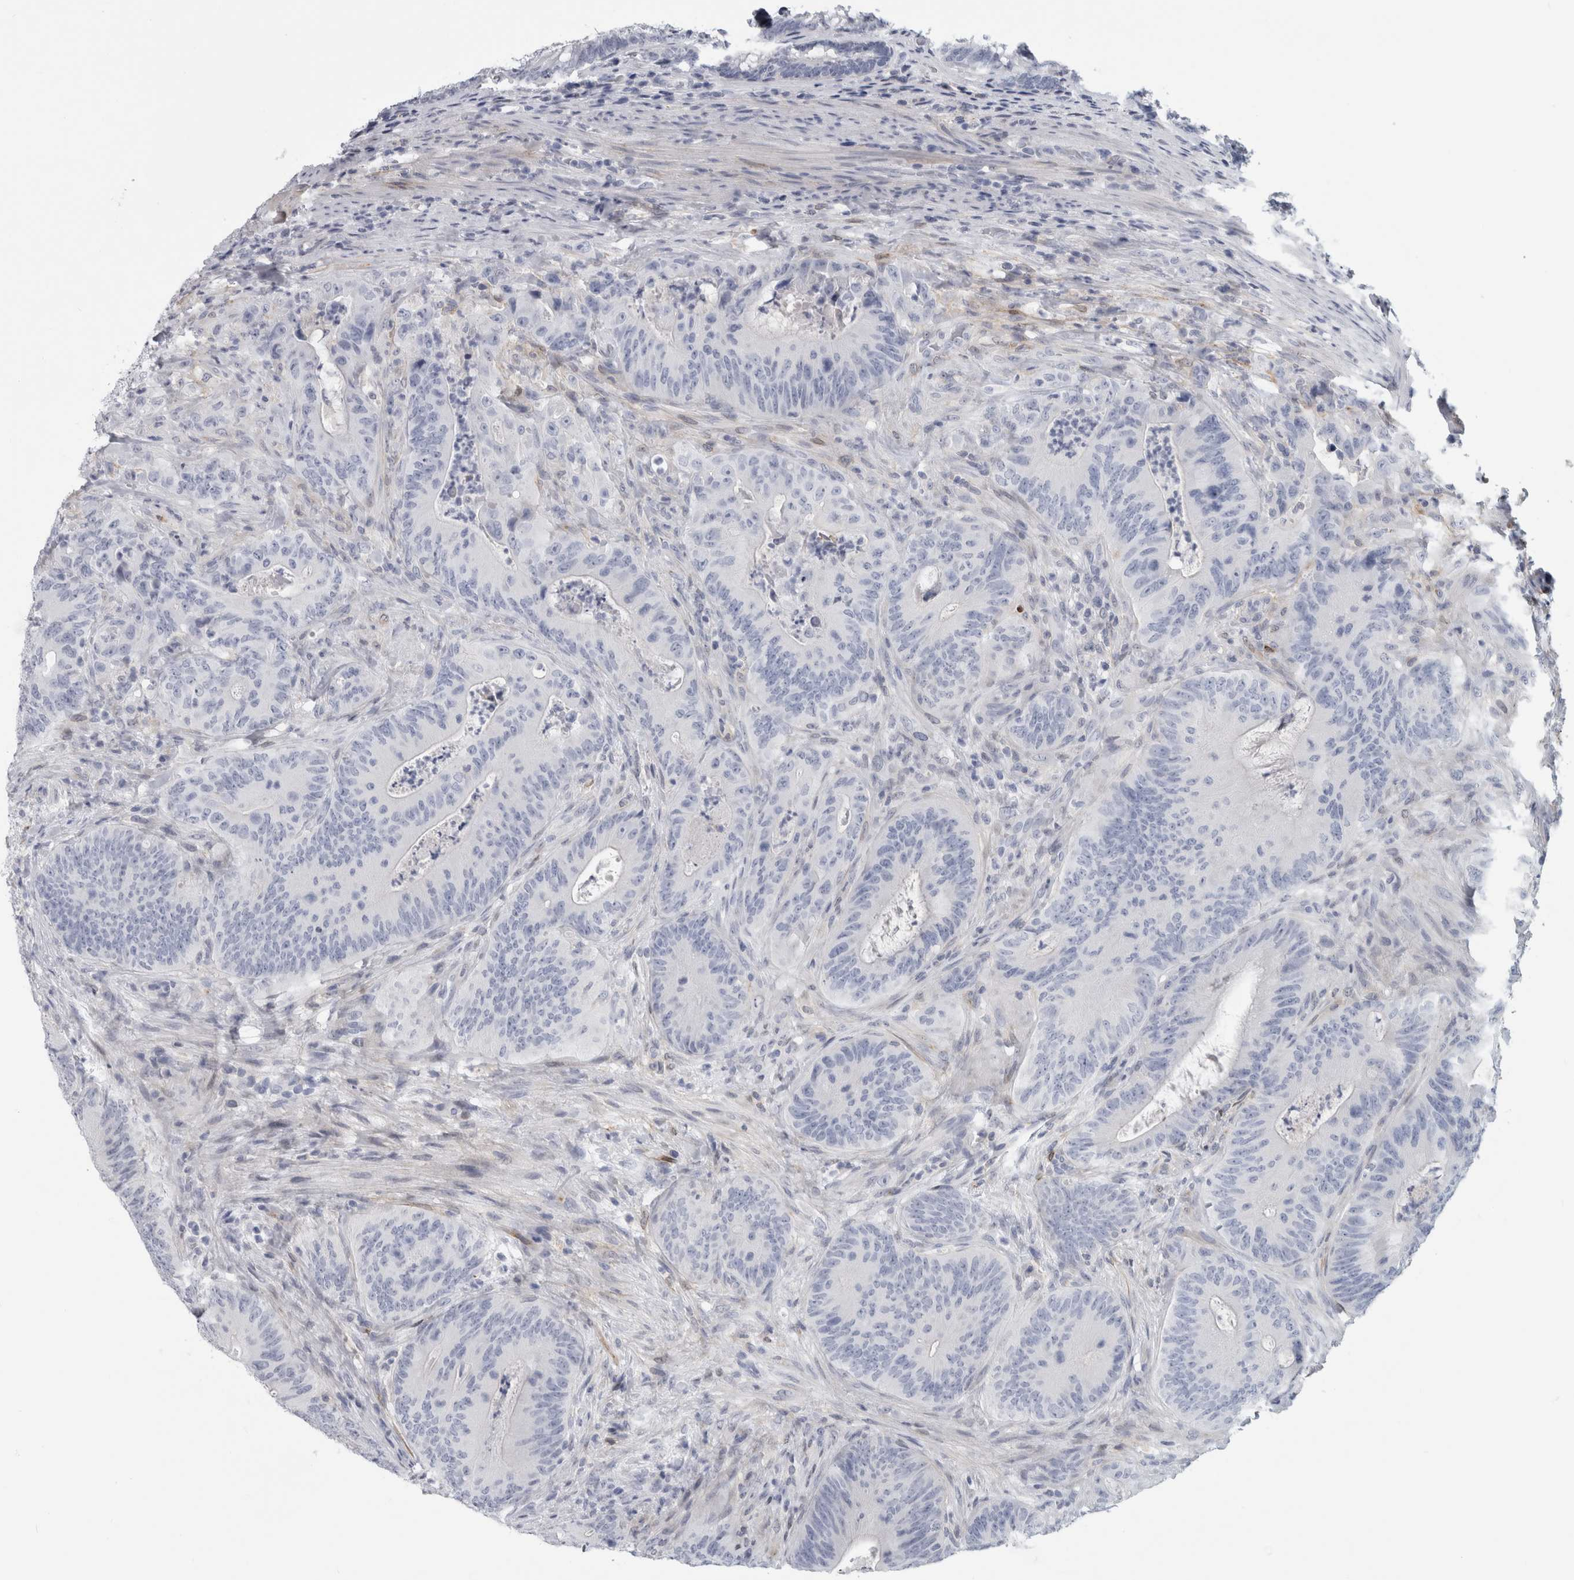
{"staining": {"intensity": "negative", "quantity": "none", "location": "none"}, "tissue": "colorectal cancer", "cell_type": "Tumor cells", "image_type": "cancer", "snomed": [{"axis": "morphology", "description": "Normal tissue, NOS"}, {"axis": "topography", "description": "Colon"}], "caption": "This is an immunohistochemistry histopathology image of colorectal cancer. There is no staining in tumor cells.", "gene": "DNAJC24", "patient": {"sex": "female", "age": 82}}